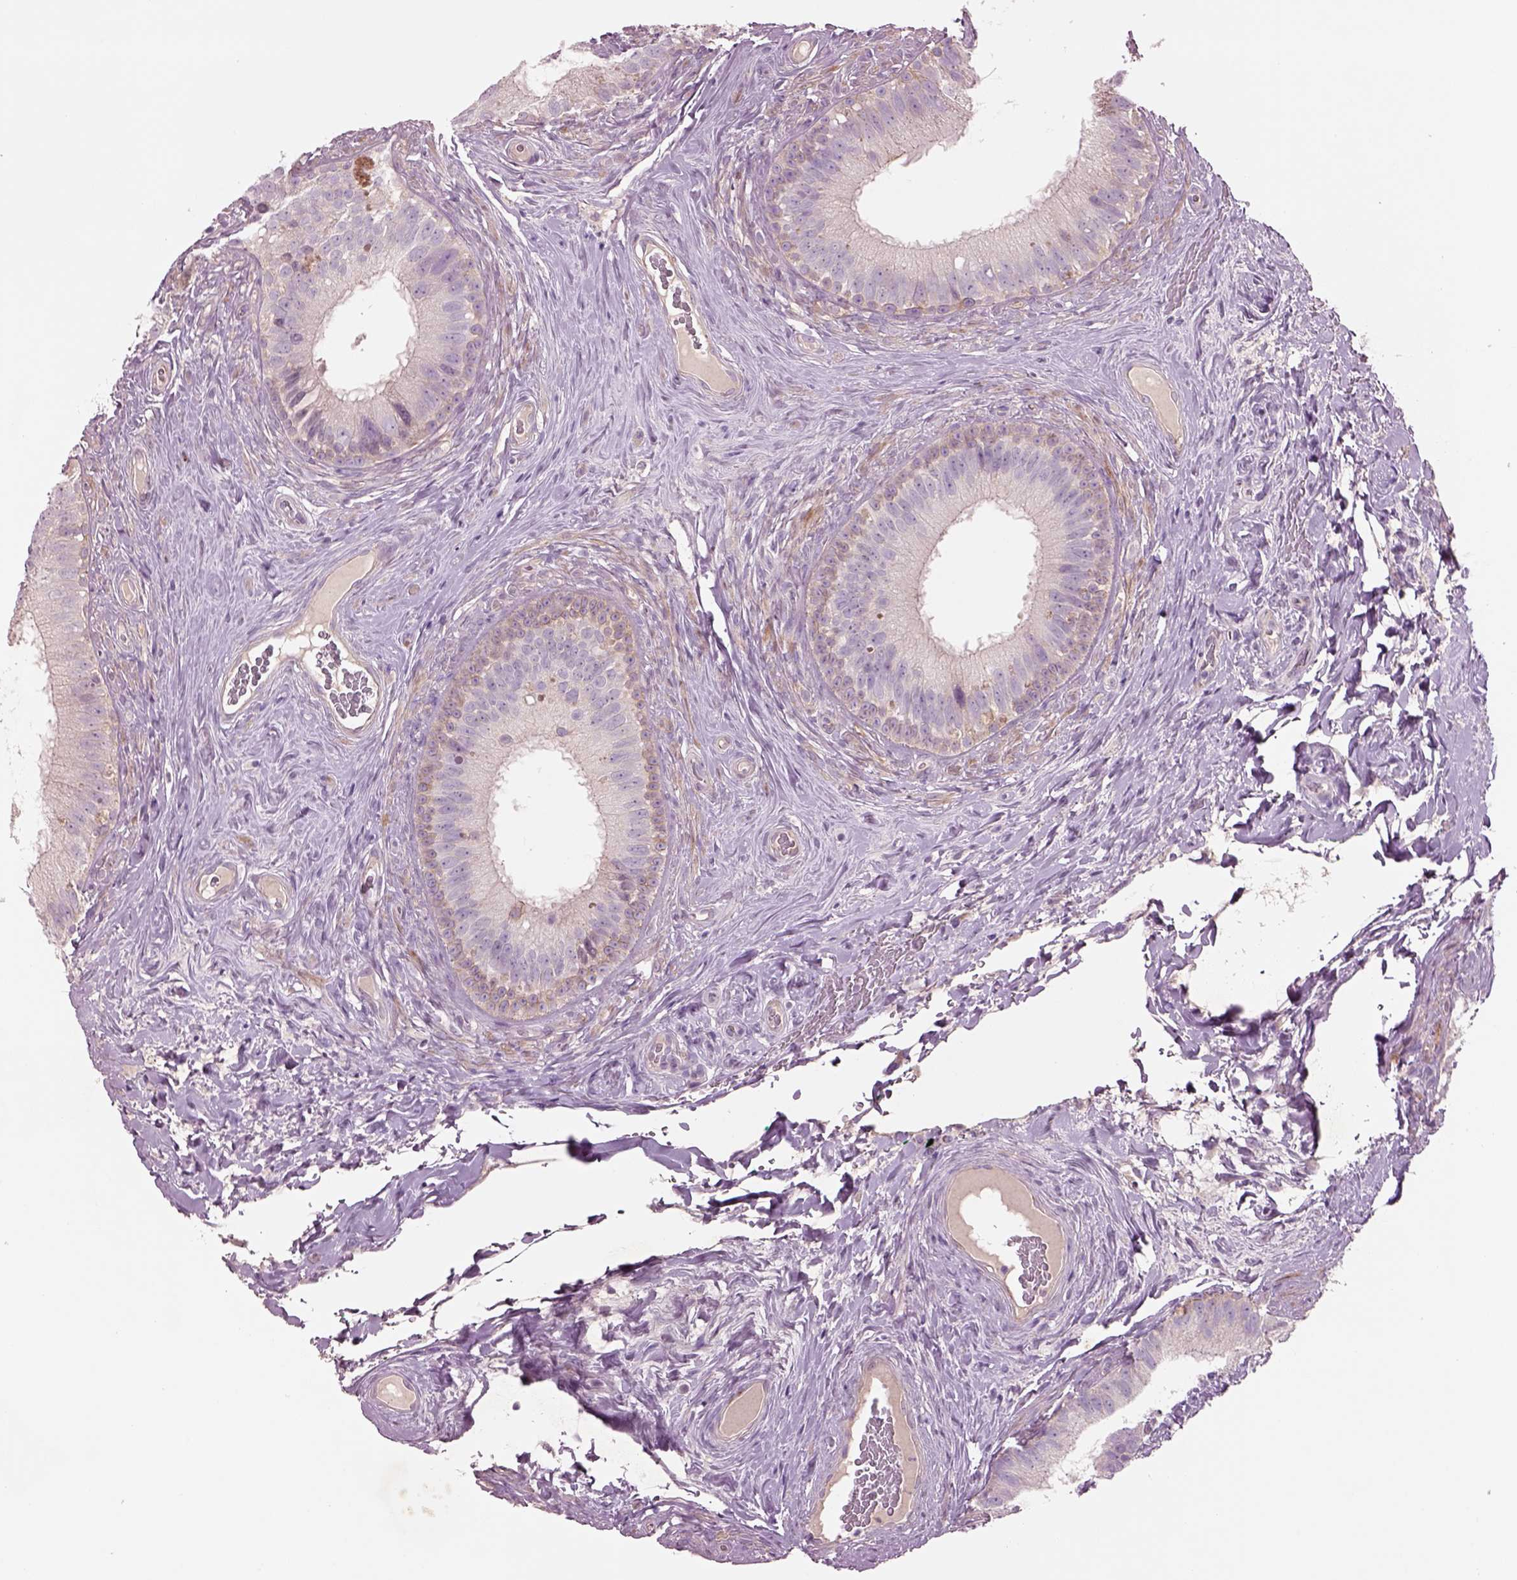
{"staining": {"intensity": "weak", "quantity": "<25%", "location": "cytoplasmic/membranous"}, "tissue": "epididymis", "cell_type": "Glandular cells", "image_type": "normal", "snomed": [{"axis": "morphology", "description": "Normal tissue, NOS"}, {"axis": "topography", "description": "Epididymis"}], "caption": "An image of epididymis stained for a protein shows no brown staining in glandular cells.", "gene": "PLPP7", "patient": {"sex": "male", "age": 59}}